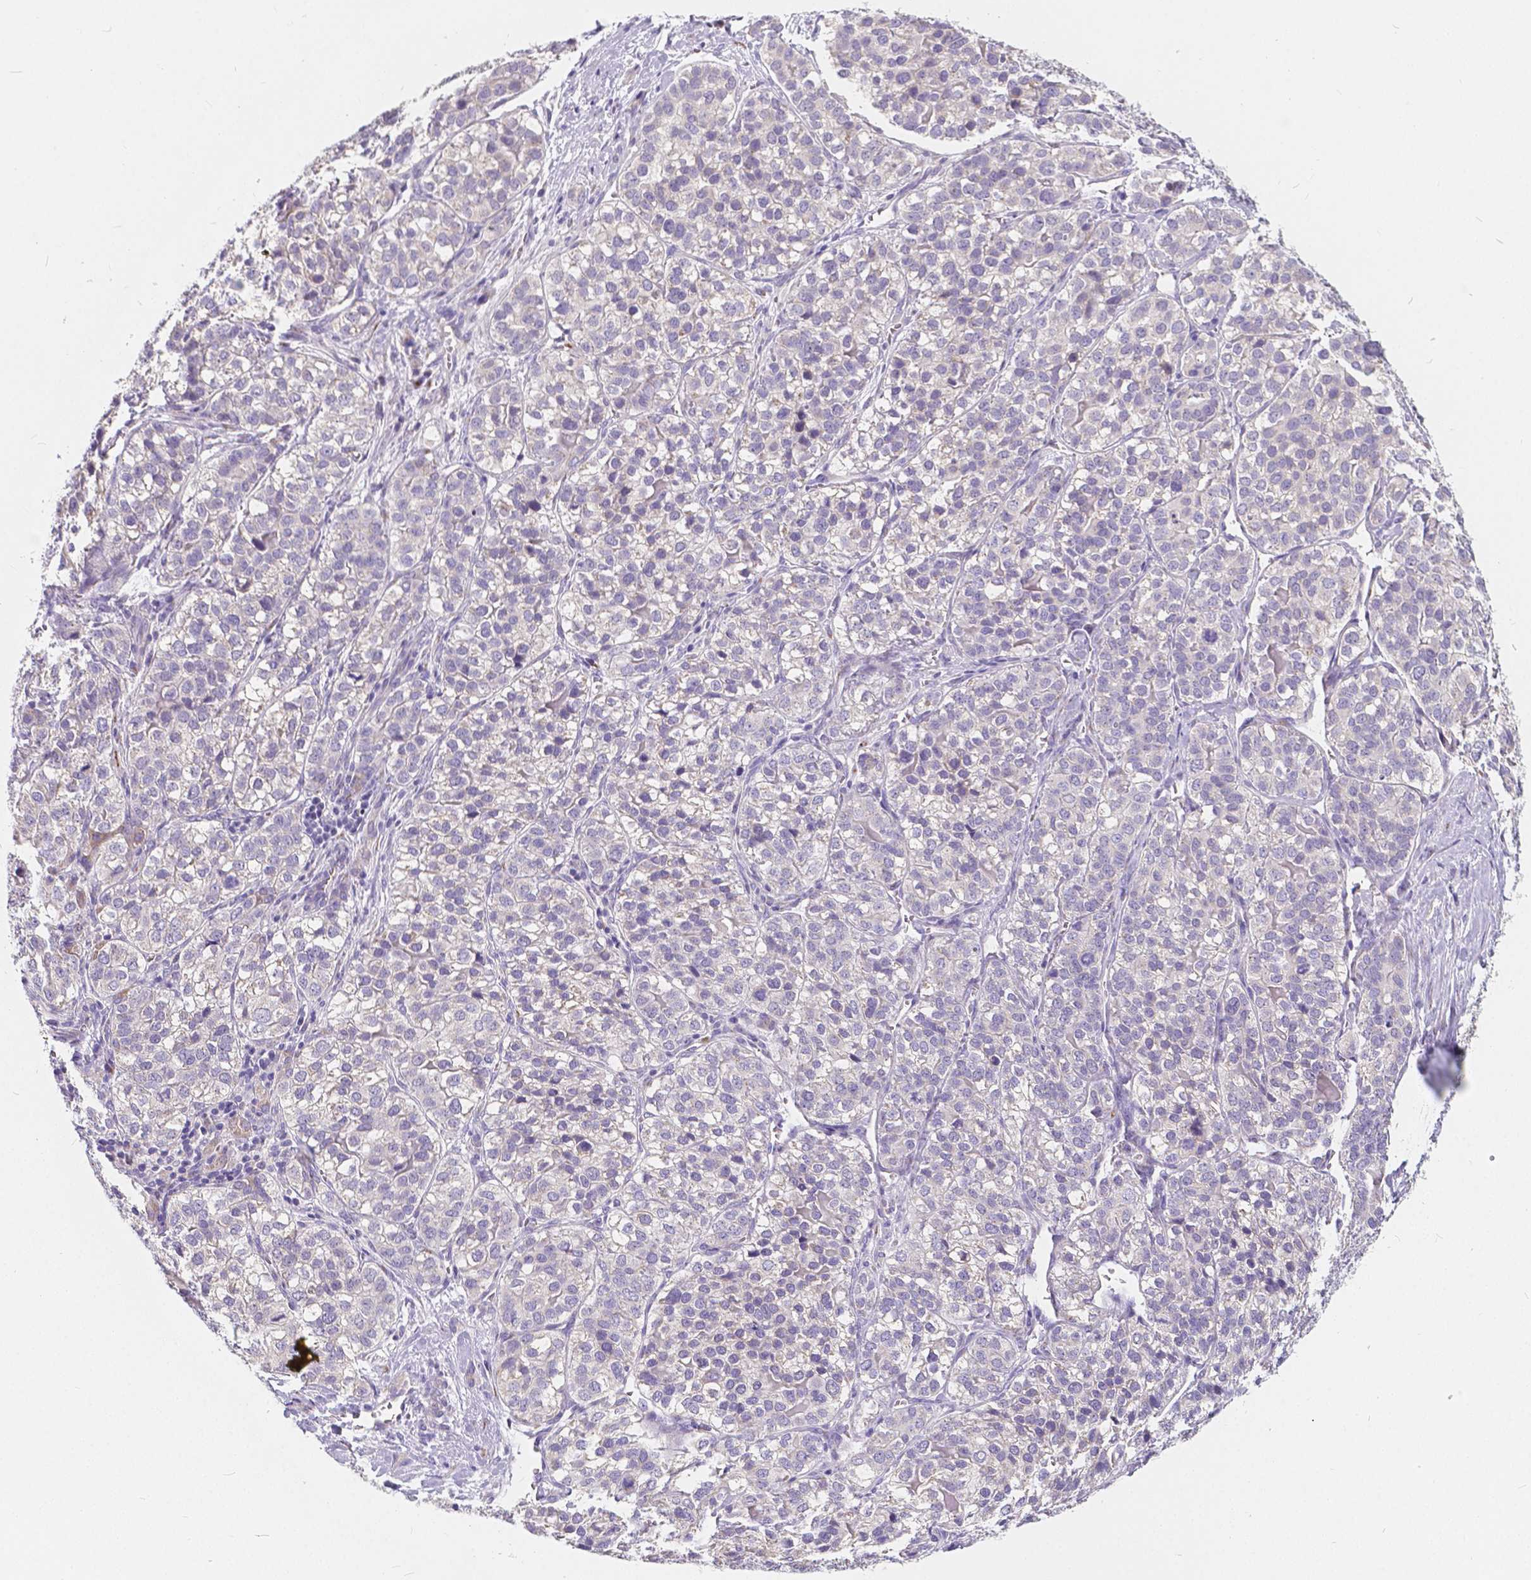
{"staining": {"intensity": "negative", "quantity": "none", "location": "none"}, "tissue": "liver cancer", "cell_type": "Tumor cells", "image_type": "cancer", "snomed": [{"axis": "morphology", "description": "Cholangiocarcinoma"}, {"axis": "topography", "description": "Liver"}], "caption": "There is no significant staining in tumor cells of liver cancer.", "gene": "RNF186", "patient": {"sex": "male", "age": 56}}